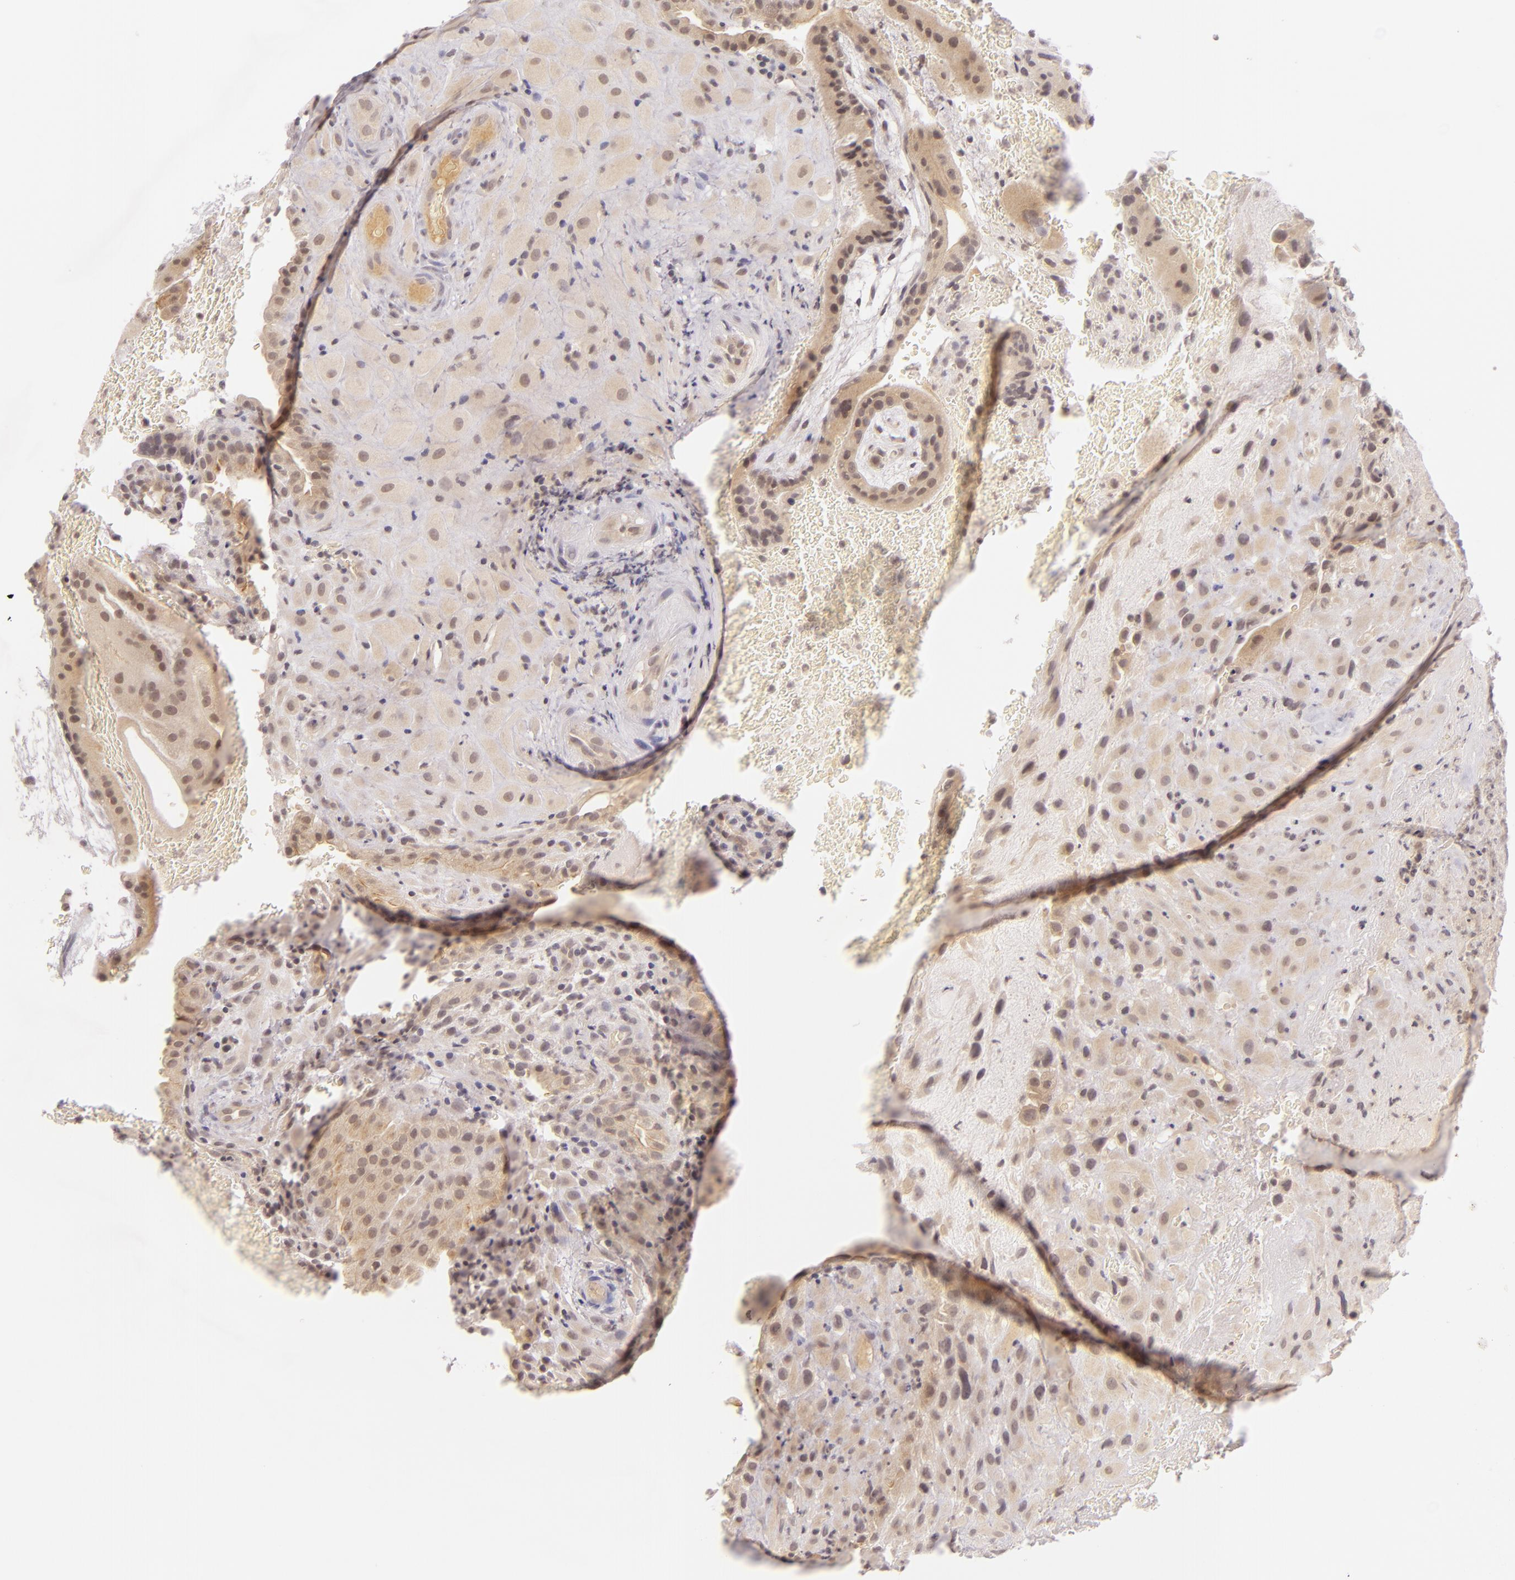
{"staining": {"intensity": "weak", "quantity": ">75%", "location": "cytoplasmic/membranous"}, "tissue": "placenta", "cell_type": "Decidual cells", "image_type": "normal", "snomed": [{"axis": "morphology", "description": "Normal tissue, NOS"}, {"axis": "topography", "description": "Placenta"}], "caption": "The photomicrograph shows a brown stain indicating the presence of a protein in the cytoplasmic/membranous of decidual cells in placenta. Nuclei are stained in blue.", "gene": "CASP8", "patient": {"sex": "female", "age": 19}}